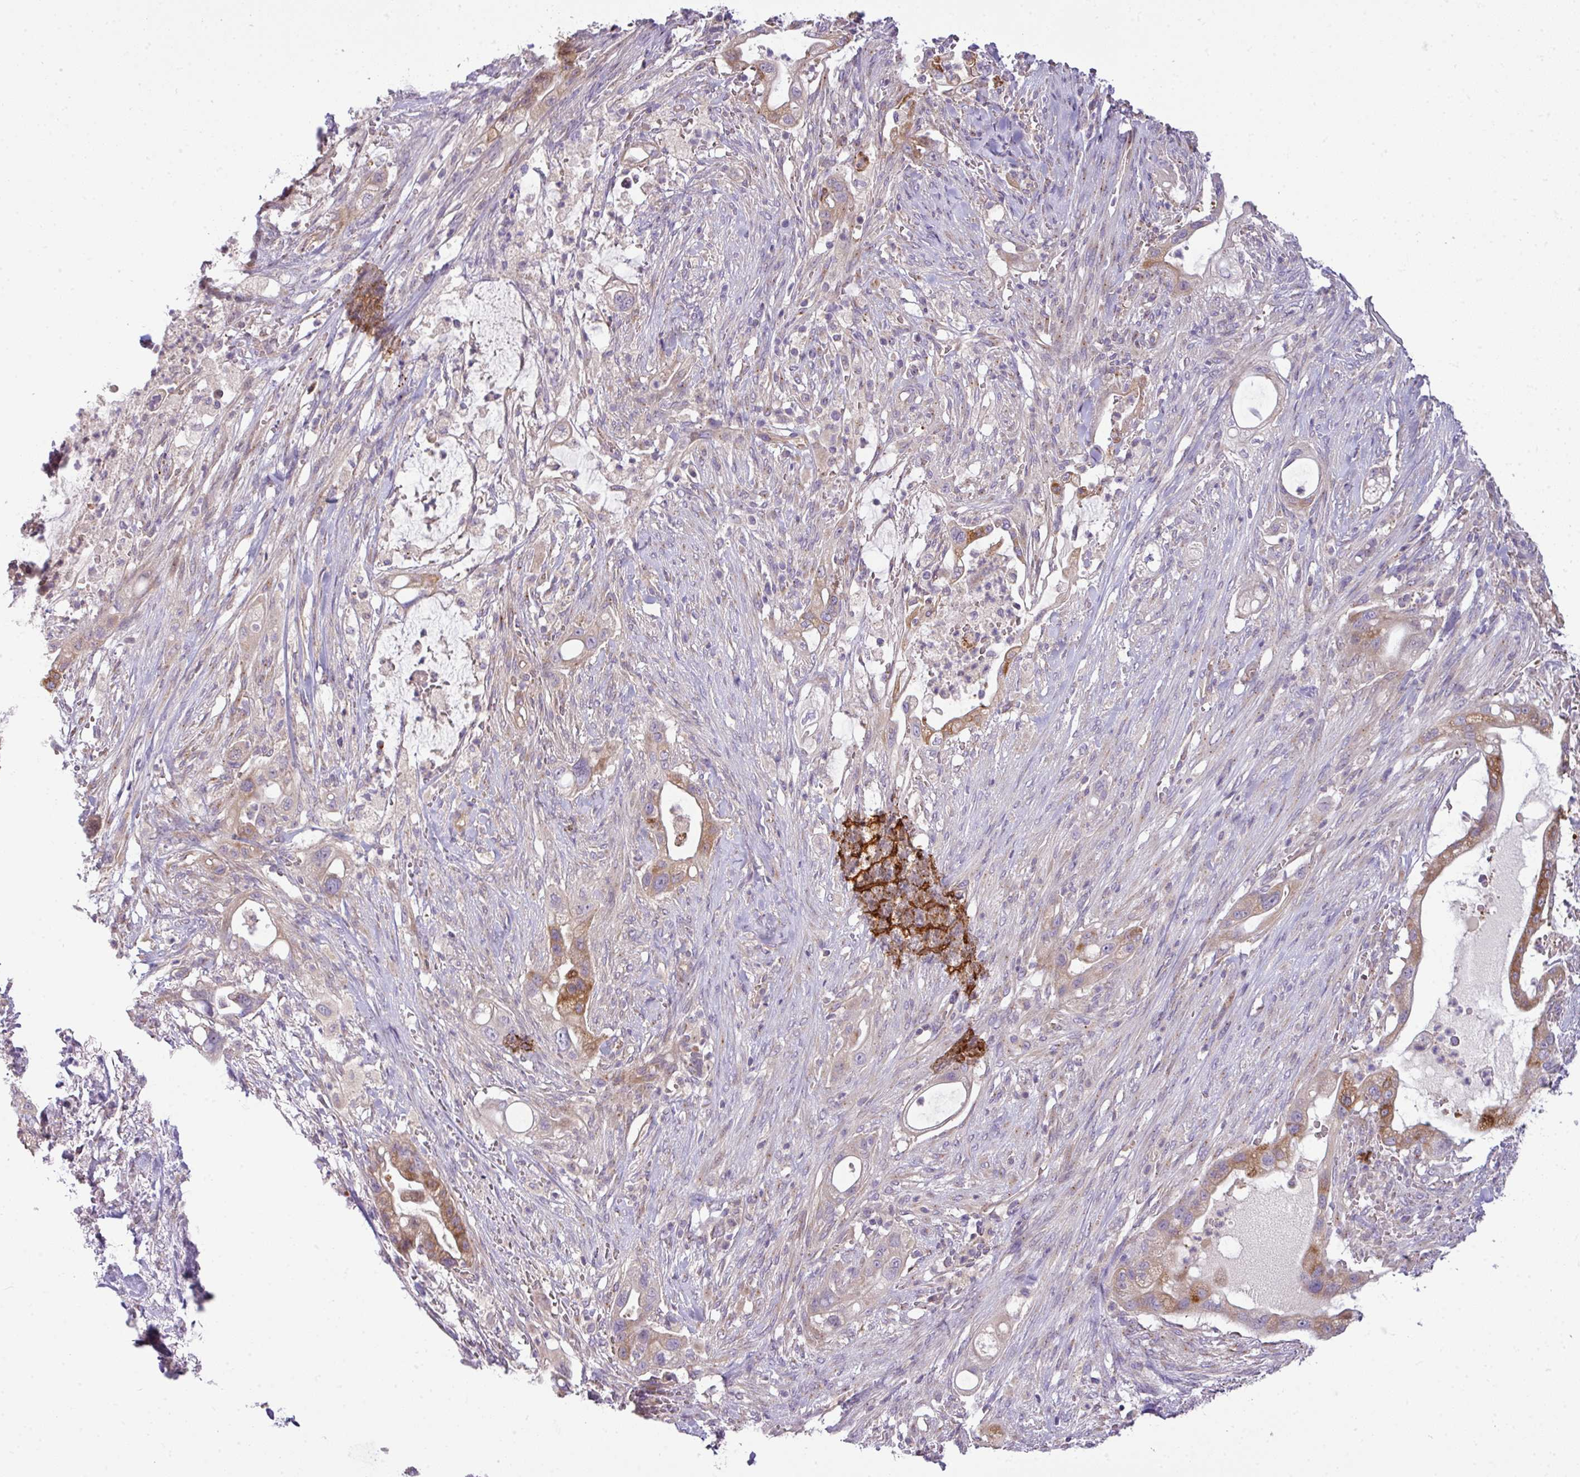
{"staining": {"intensity": "moderate", "quantity": "25%-75%", "location": "cytoplasmic/membranous"}, "tissue": "pancreatic cancer", "cell_type": "Tumor cells", "image_type": "cancer", "snomed": [{"axis": "morphology", "description": "Adenocarcinoma, NOS"}, {"axis": "topography", "description": "Pancreas"}], "caption": "Immunohistochemistry (IHC) image of human adenocarcinoma (pancreatic) stained for a protein (brown), which shows medium levels of moderate cytoplasmic/membranous positivity in about 25%-75% of tumor cells.", "gene": "PIK3R5", "patient": {"sex": "male", "age": 44}}